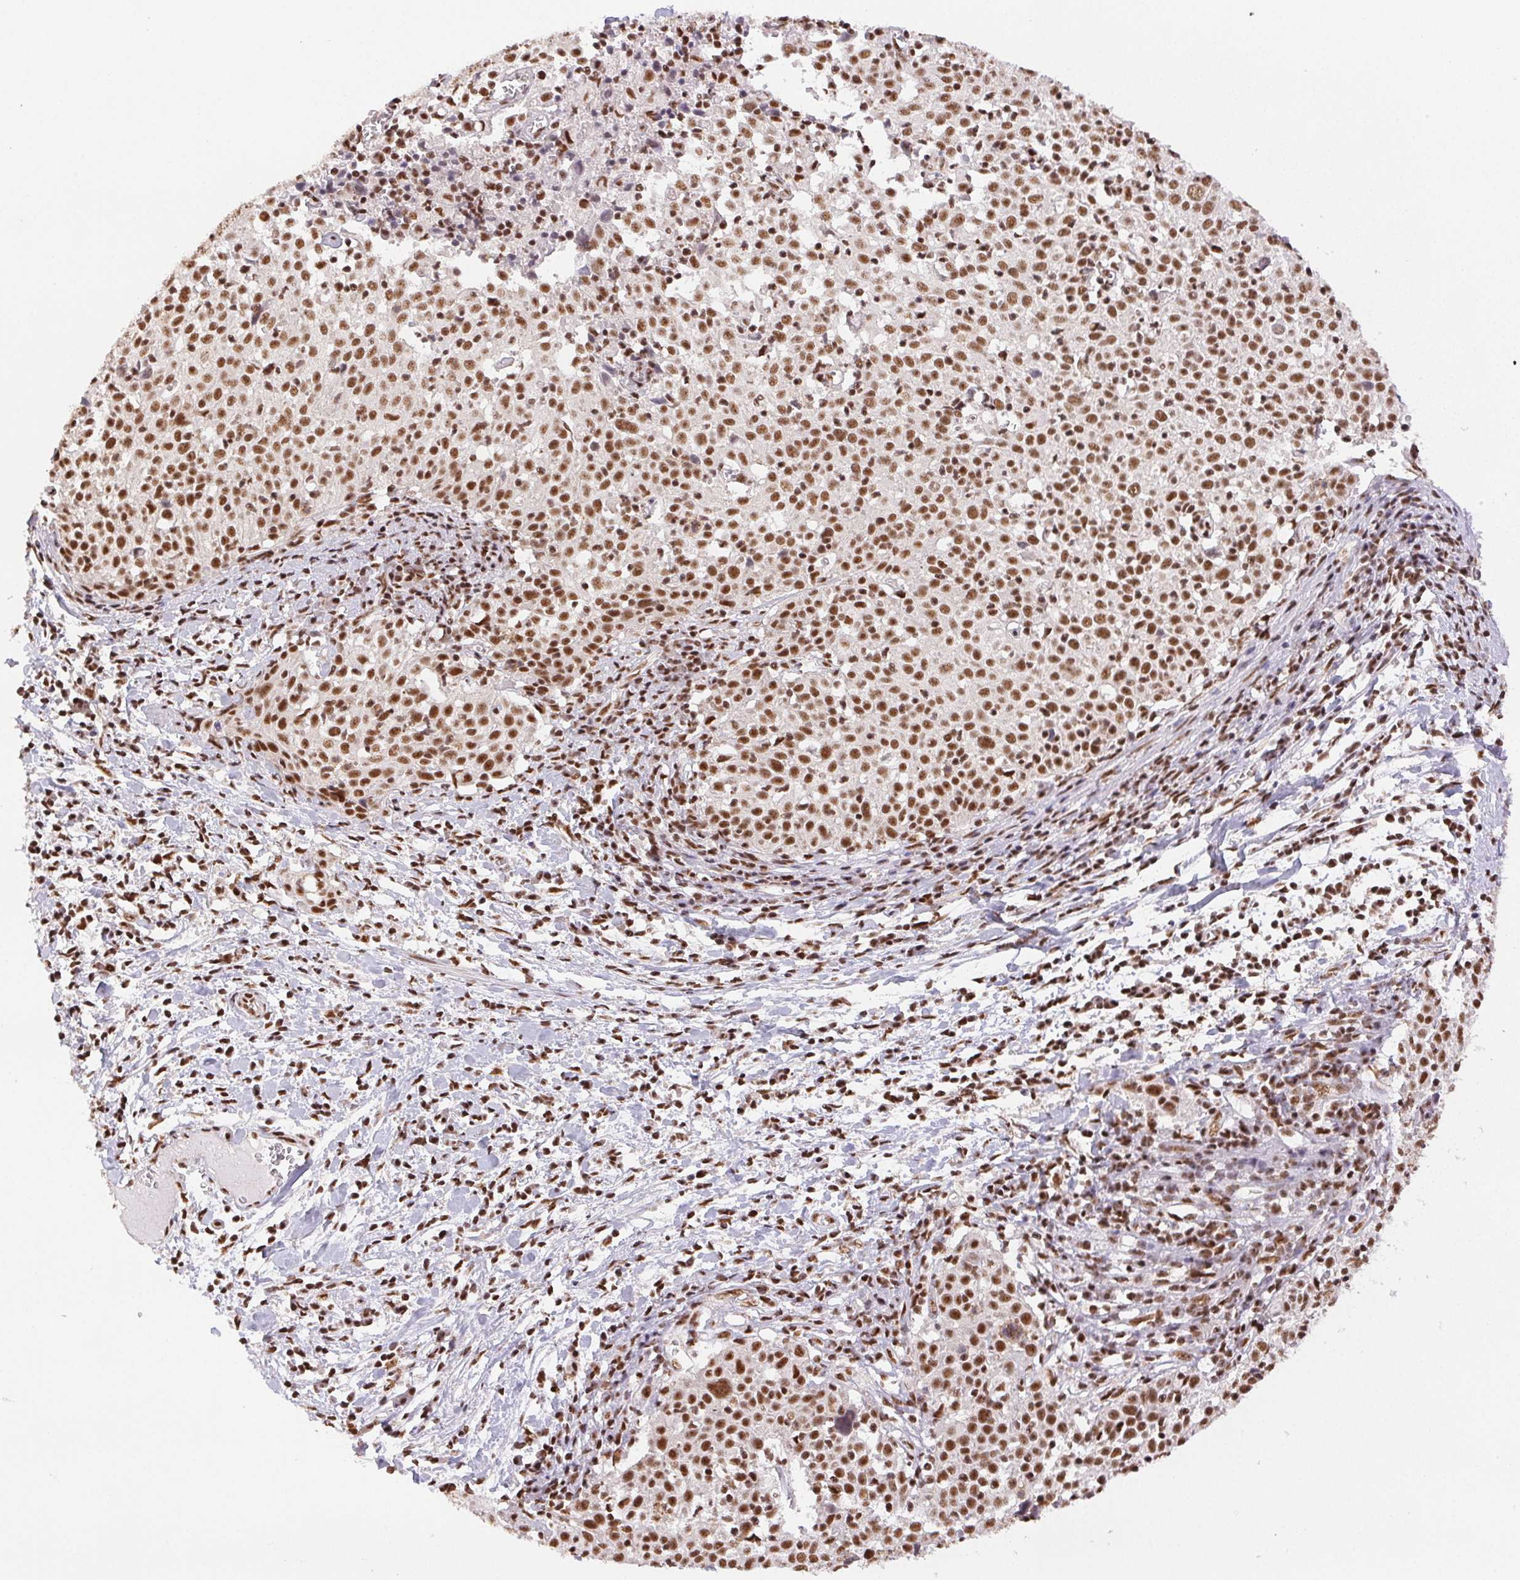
{"staining": {"intensity": "strong", "quantity": ">75%", "location": "nuclear"}, "tissue": "cervical cancer", "cell_type": "Tumor cells", "image_type": "cancer", "snomed": [{"axis": "morphology", "description": "Squamous cell carcinoma, NOS"}, {"axis": "topography", "description": "Cervix"}], "caption": "Tumor cells exhibit high levels of strong nuclear expression in approximately >75% of cells in human cervical squamous cell carcinoma.", "gene": "IK", "patient": {"sex": "female", "age": 39}}